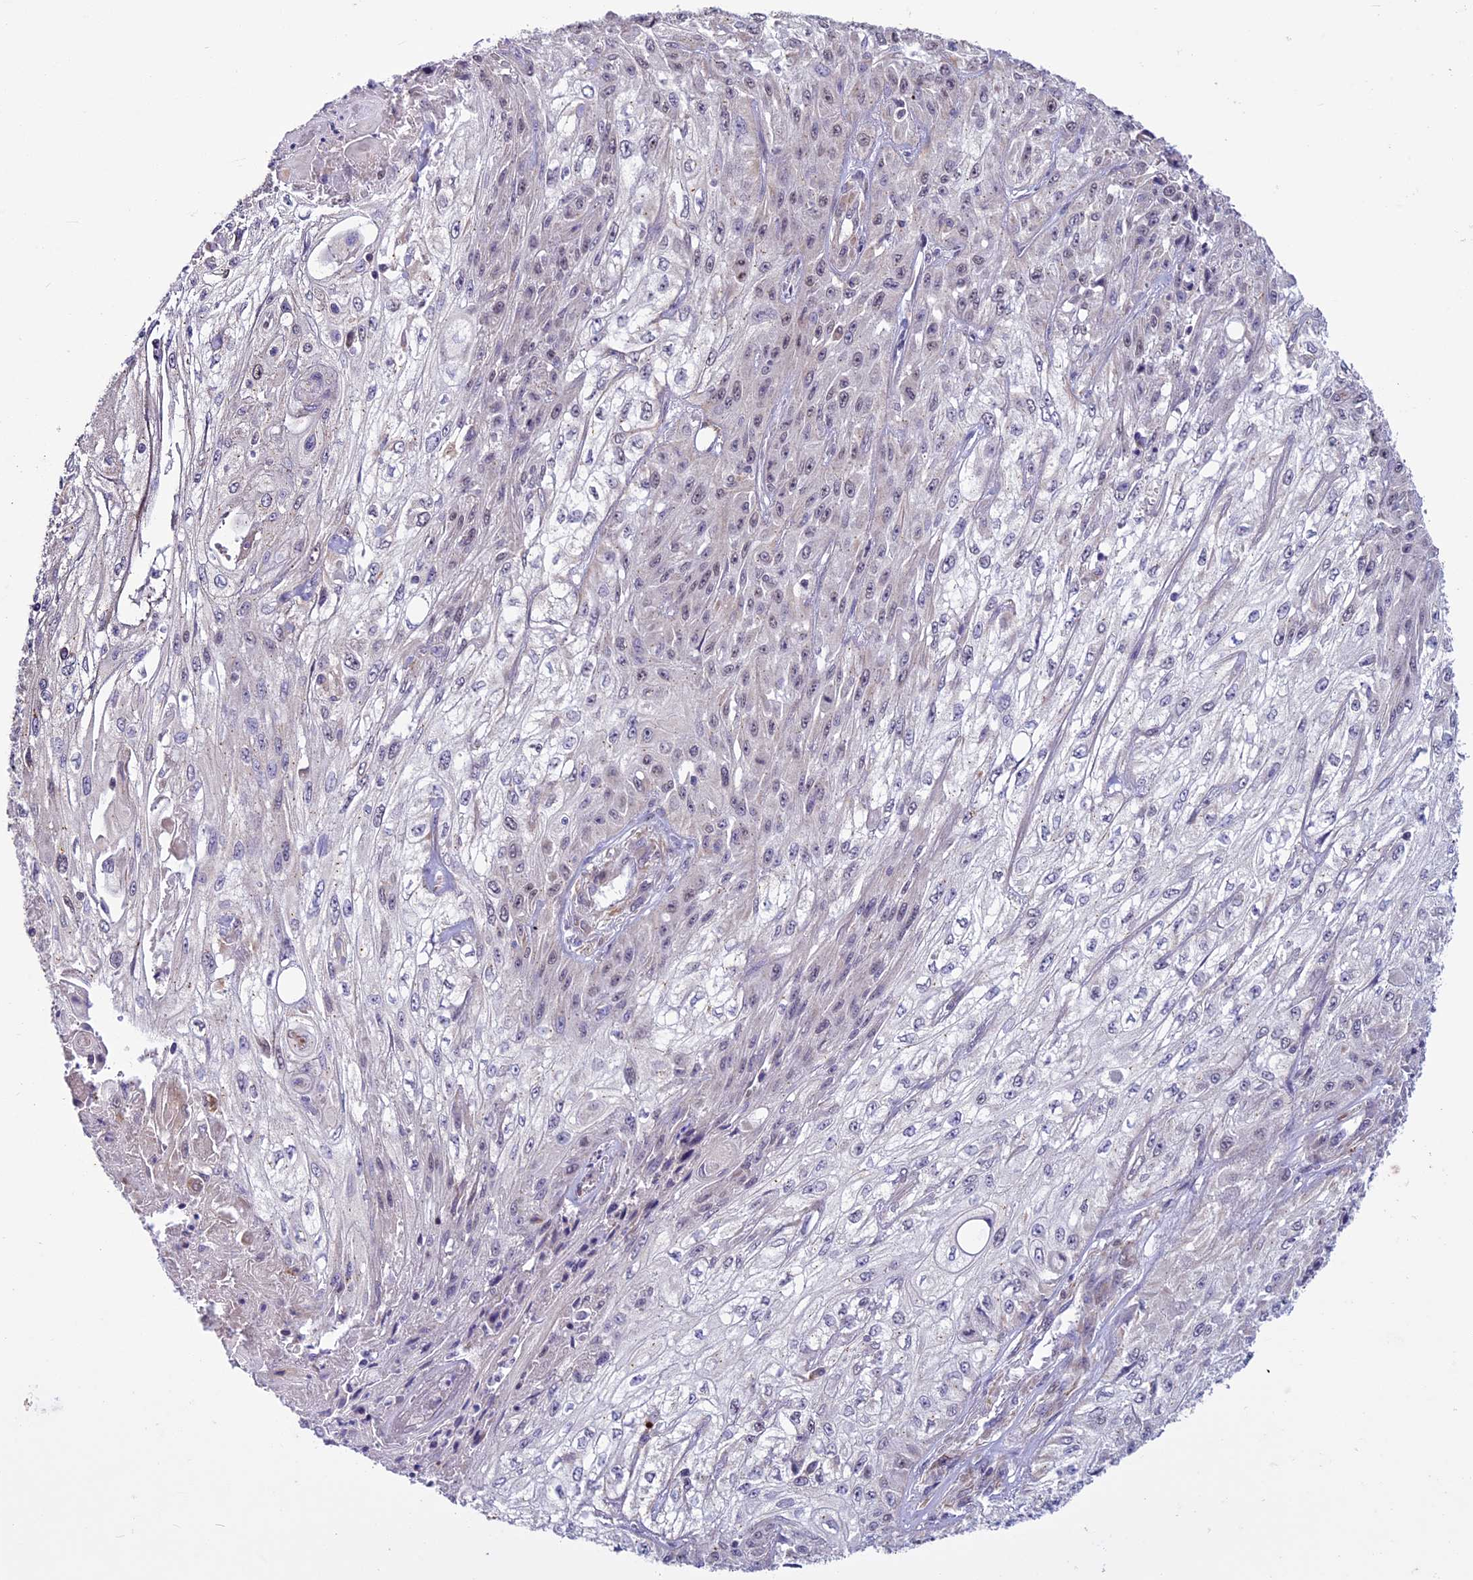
{"staining": {"intensity": "weak", "quantity": "<25%", "location": "nuclear"}, "tissue": "skin cancer", "cell_type": "Tumor cells", "image_type": "cancer", "snomed": [{"axis": "morphology", "description": "Squamous cell carcinoma, NOS"}, {"axis": "morphology", "description": "Squamous cell carcinoma, metastatic, NOS"}, {"axis": "topography", "description": "Skin"}, {"axis": "topography", "description": "Lymph node"}], "caption": "Immunohistochemical staining of human skin cancer displays no significant expression in tumor cells. (Immunohistochemistry (ihc), brightfield microscopy, high magnification).", "gene": "C3orf70", "patient": {"sex": "male", "age": 75}}